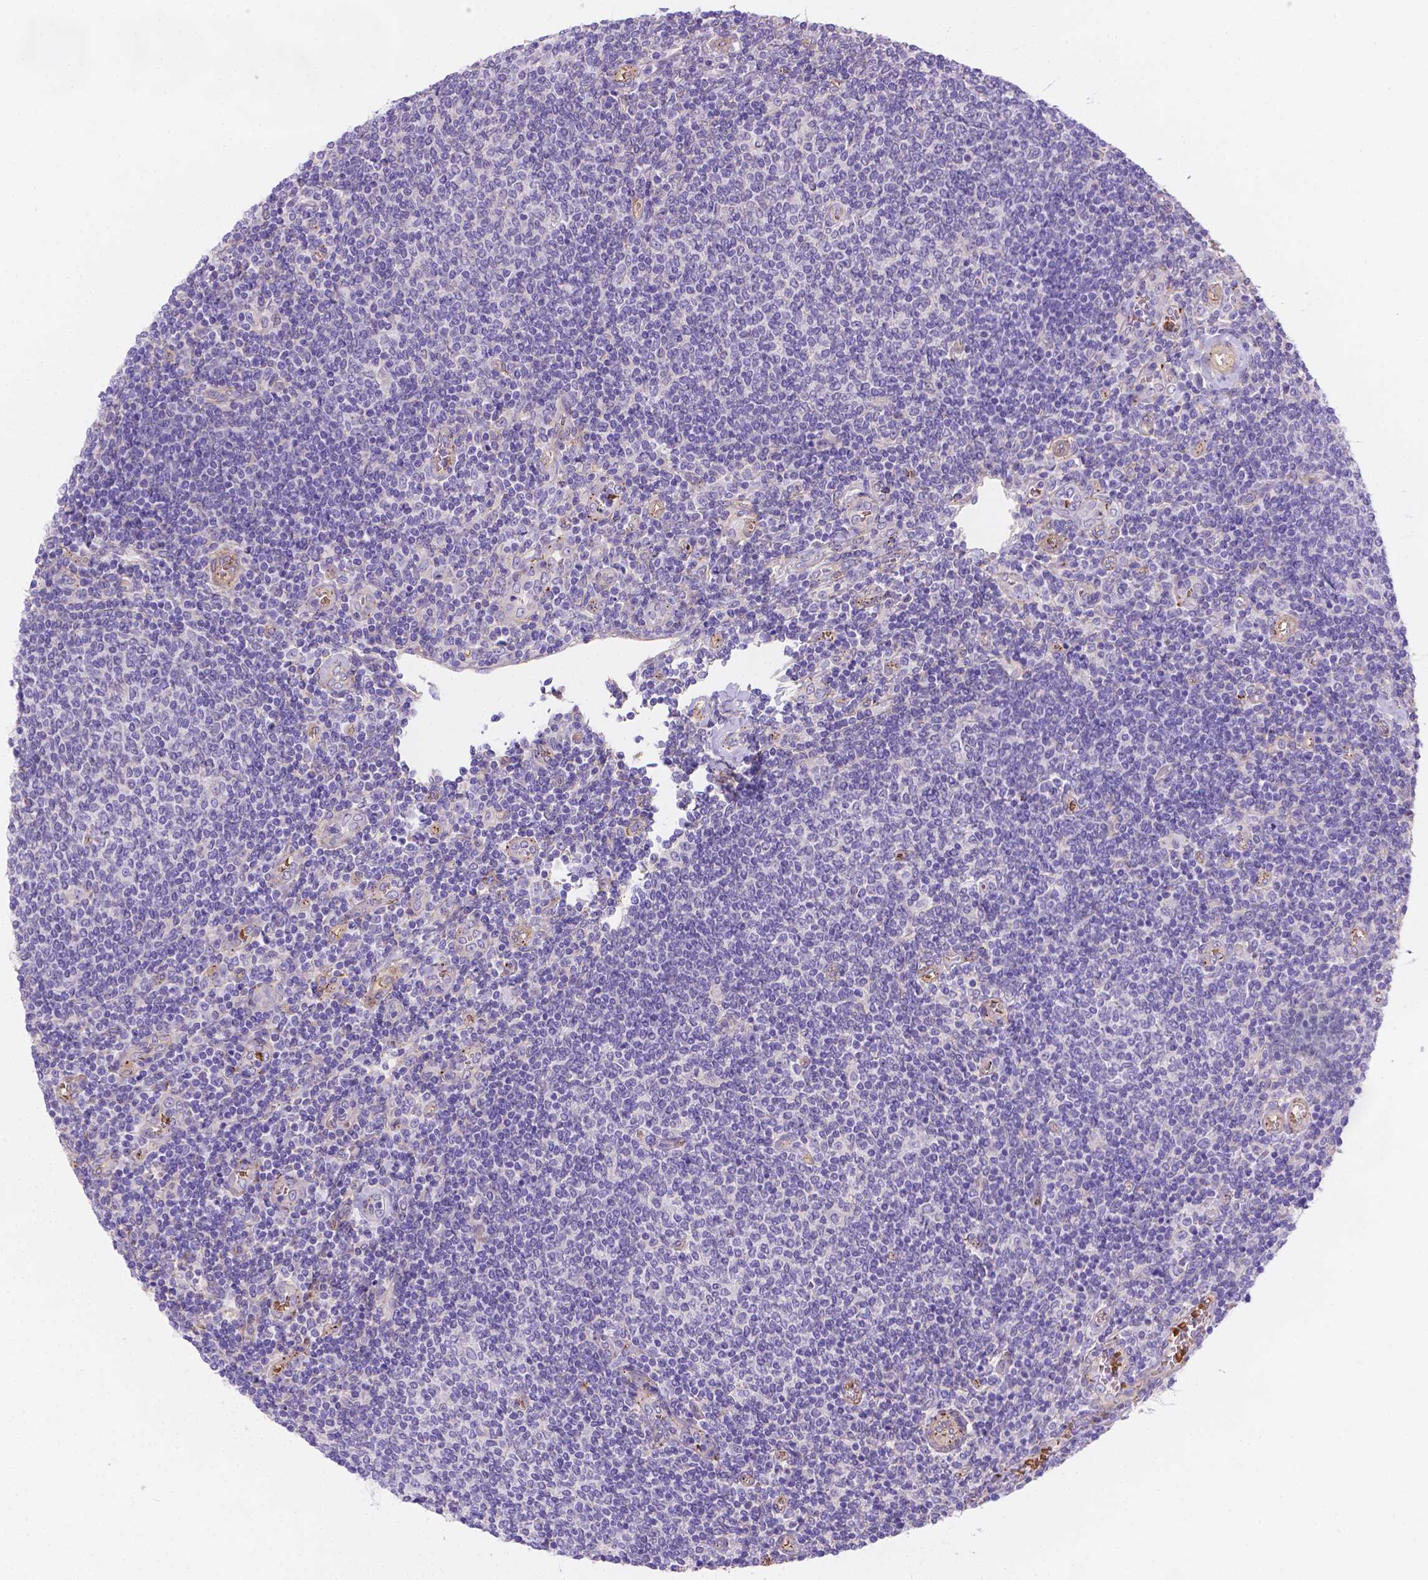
{"staining": {"intensity": "negative", "quantity": "none", "location": "none"}, "tissue": "lymphoma", "cell_type": "Tumor cells", "image_type": "cancer", "snomed": [{"axis": "morphology", "description": "Malignant lymphoma, non-Hodgkin's type, Low grade"}, {"axis": "topography", "description": "Lymph node"}], "caption": "Immunohistochemistry (IHC) micrograph of lymphoma stained for a protein (brown), which reveals no positivity in tumor cells.", "gene": "SLC40A1", "patient": {"sex": "male", "age": 52}}